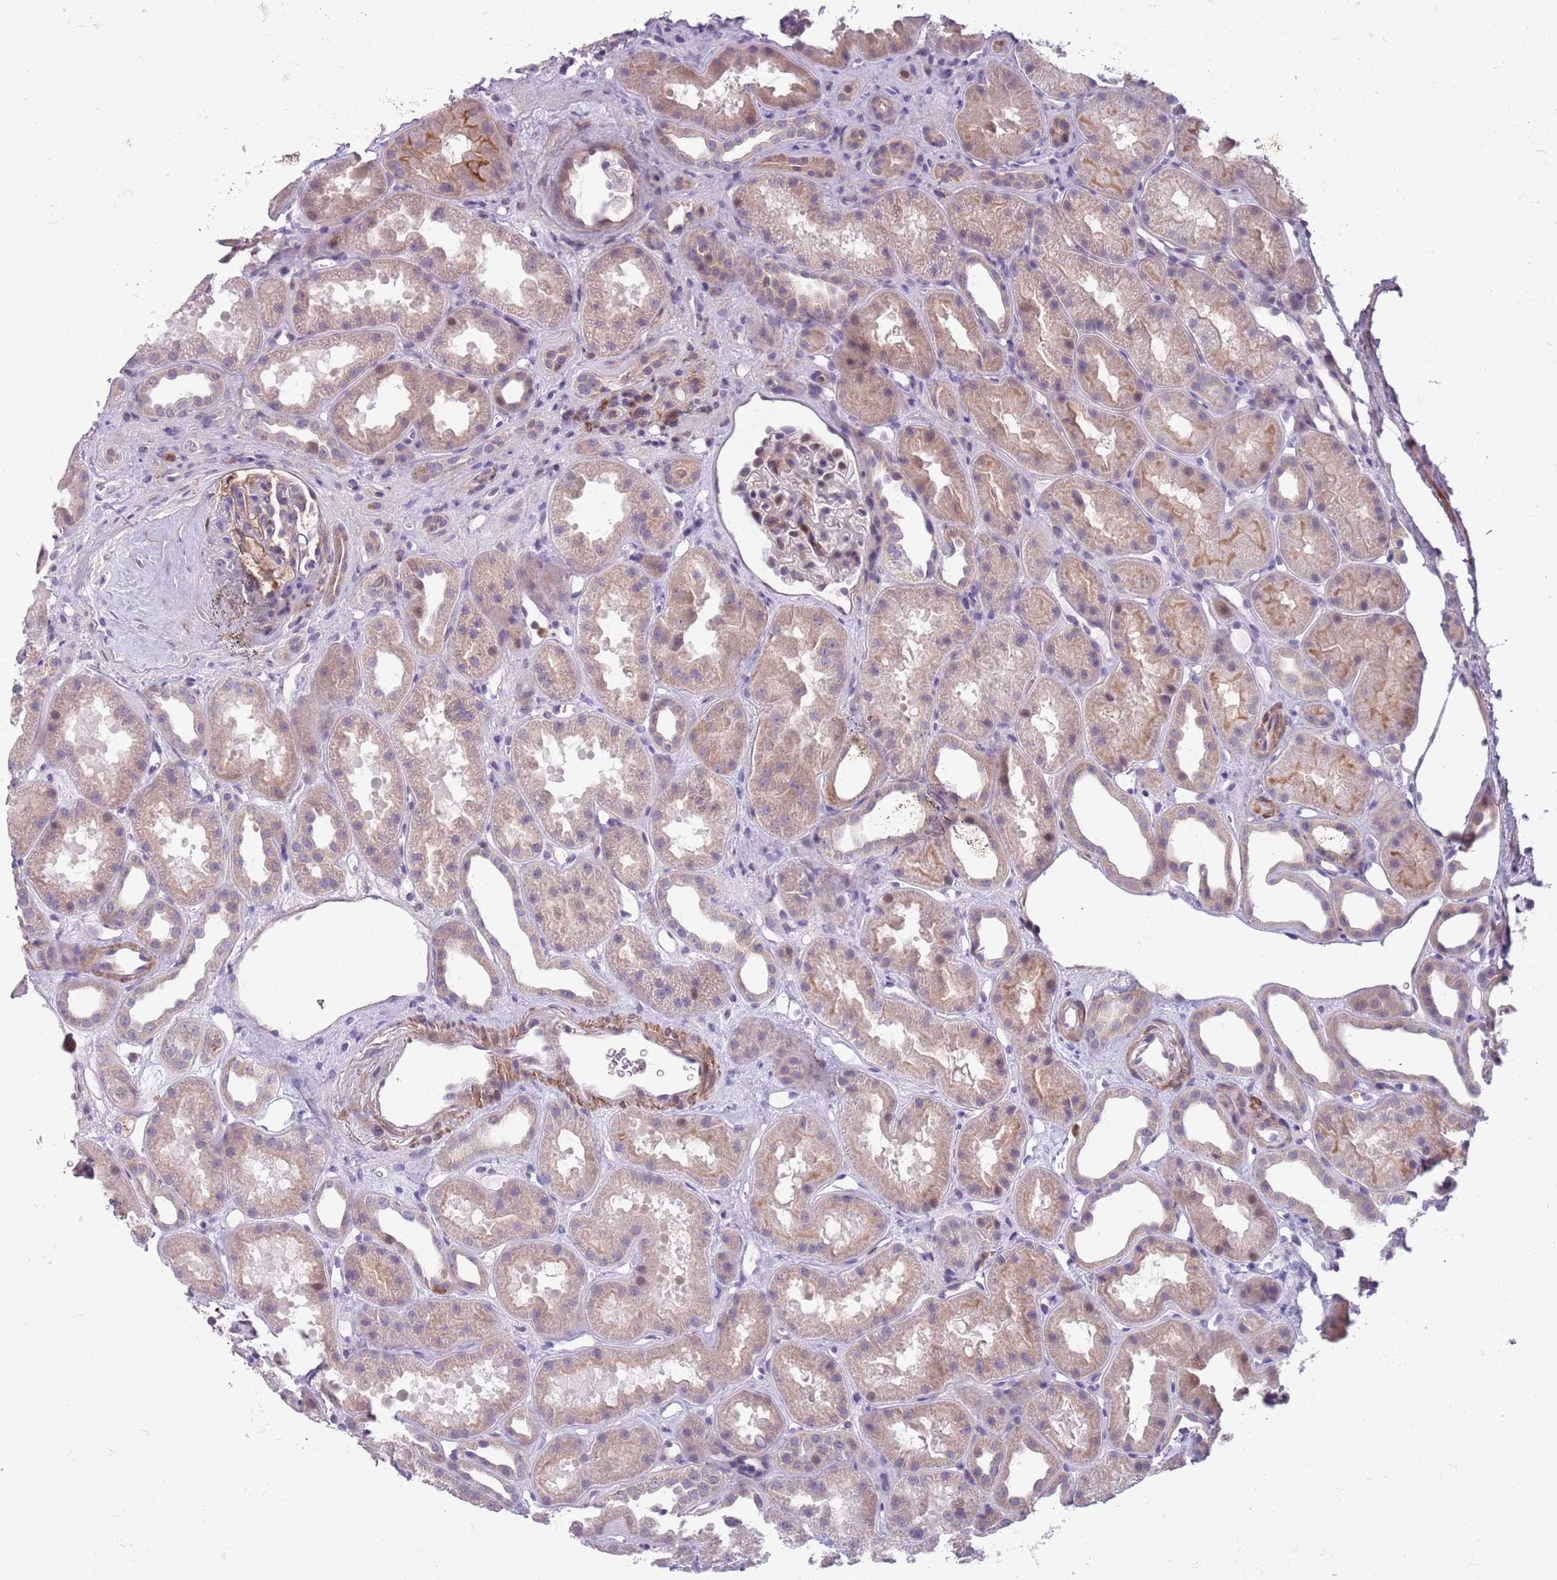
{"staining": {"intensity": "moderate", "quantity": "<25%", "location": "nuclear"}, "tissue": "kidney", "cell_type": "Cells in glomeruli", "image_type": "normal", "snomed": [{"axis": "morphology", "description": "Normal tissue, NOS"}, {"axis": "topography", "description": "Kidney"}], "caption": "A photomicrograph of human kidney stained for a protein displays moderate nuclear brown staining in cells in glomeruli. (DAB (3,3'-diaminobenzidine) IHC with brightfield microscopy, high magnification).", "gene": "JAML", "patient": {"sex": "male", "age": 61}}